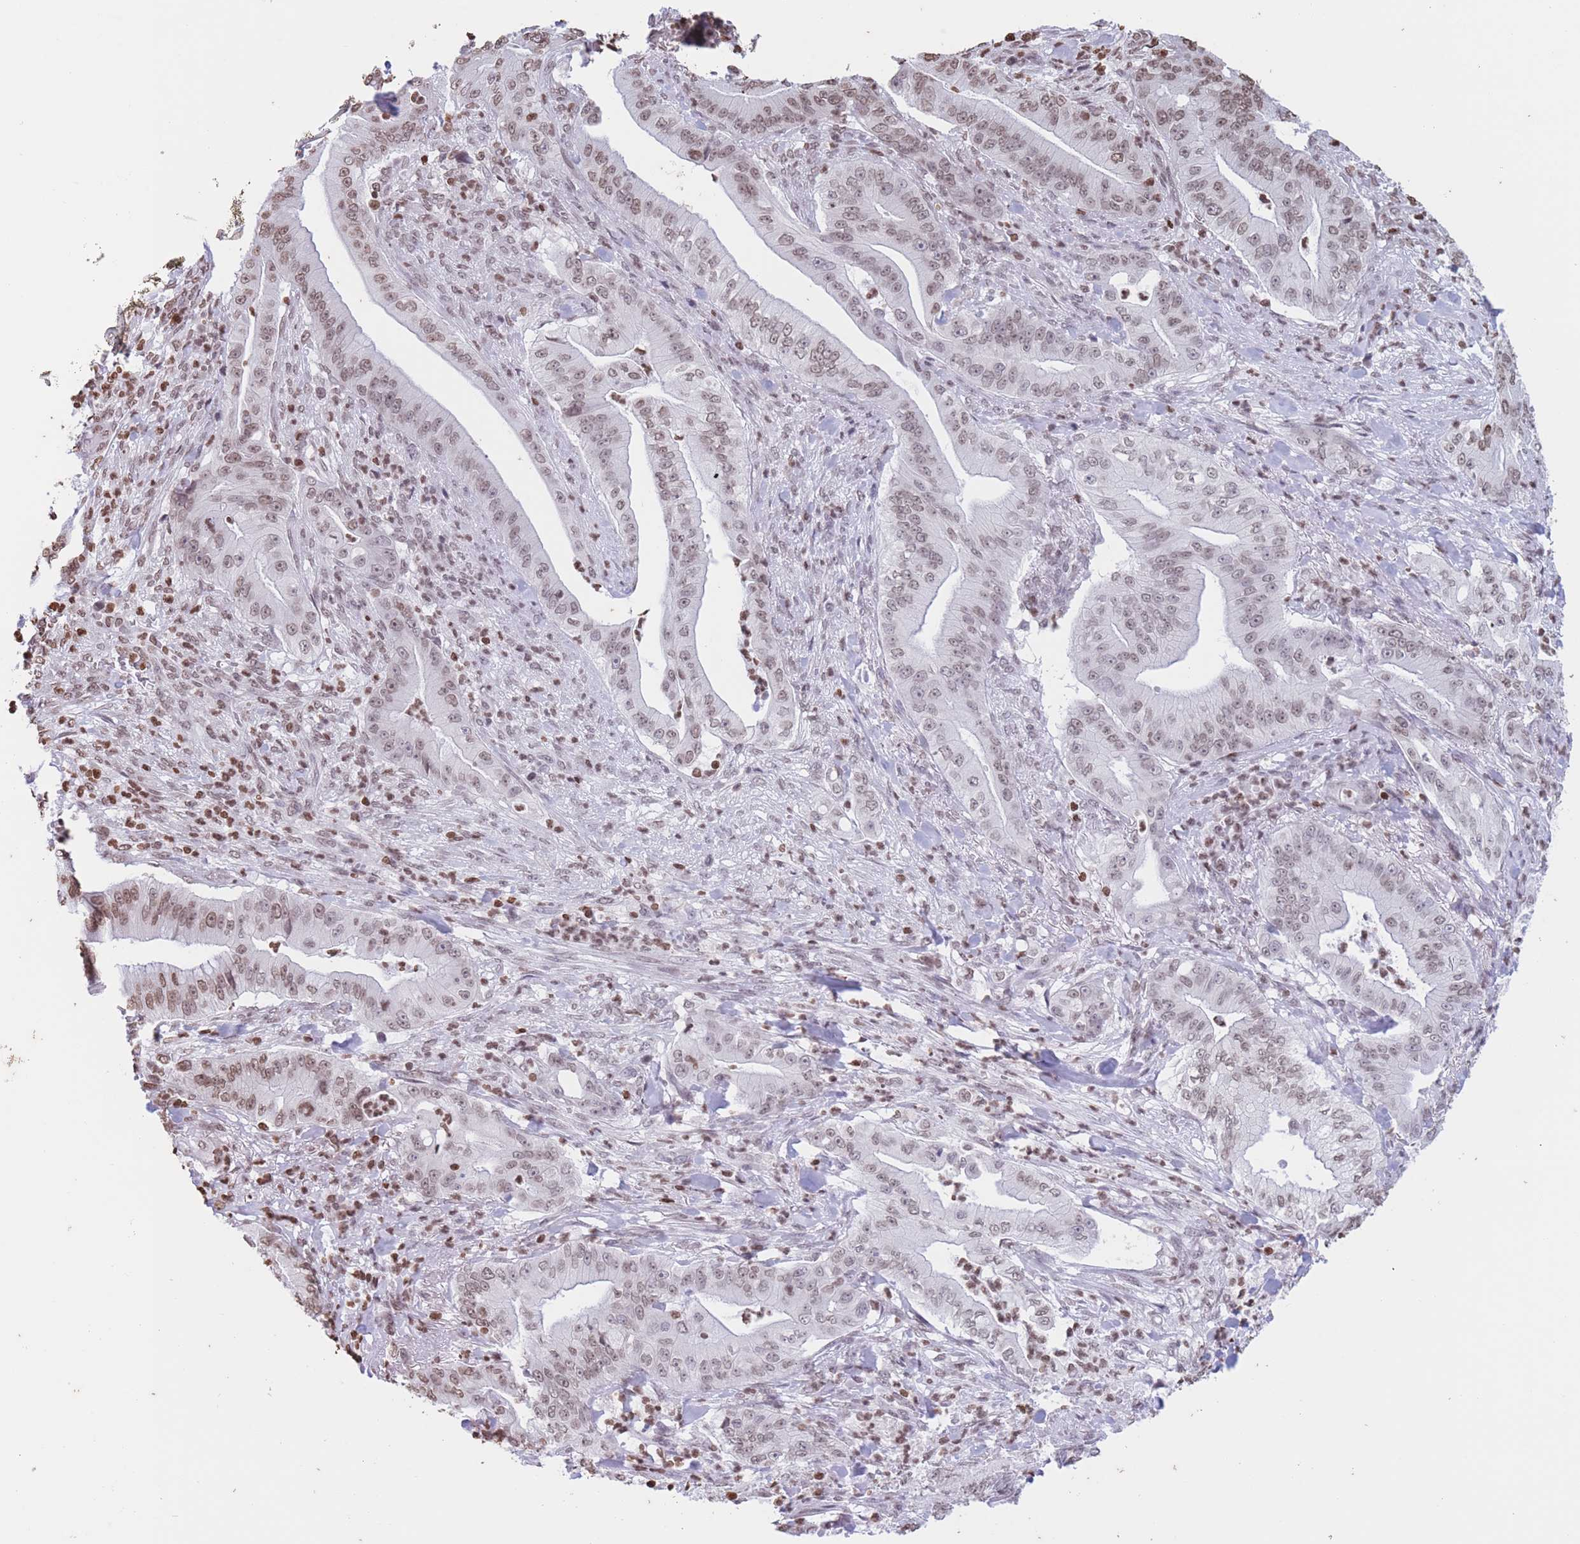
{"staining": {"intensity": "moderate", "quantity": ">75%", "location": "nuclear"}, "tissue": "pancreatic cancer", "cell_type": "Tumor cells", "image_type": "cancer", "snomed": [{"axis": "morphology", "description": "Adenocarcinoma, NOS"}, {"axis": "topography", "description": "Pancreas"}], "caption": "IHC (DAB (3,3'-diaminobenzidine)) staining of adenocarcinoma (pancreatic) displays moderate nuclear protein staining in about >75% of tumor cells.", "gene": "H2BC11", "patient": {"sex": "male", "age": 71}}